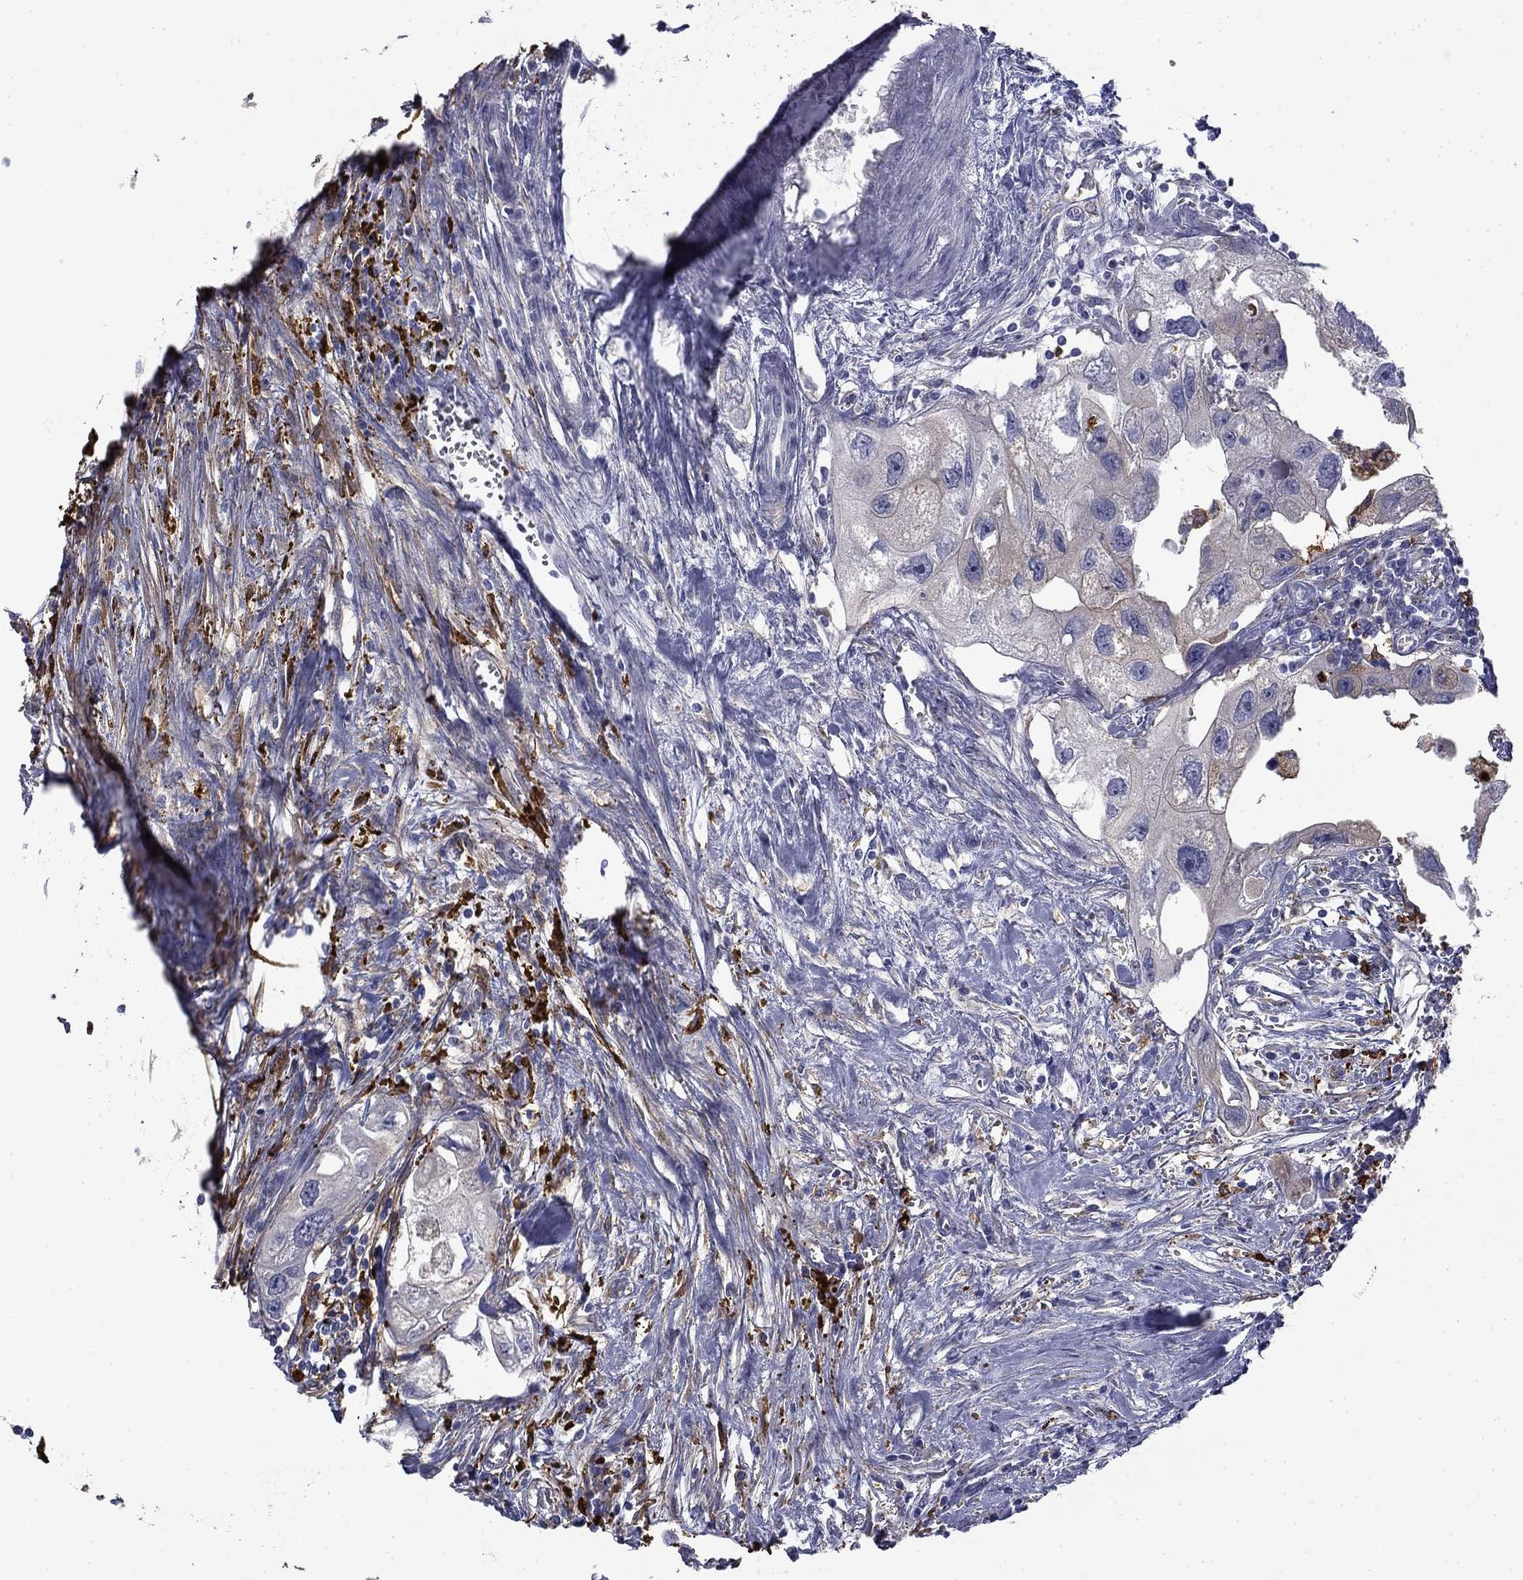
{"staining": {"intensity": "negative", "quantity": "none", "location": "none"}, "tissue": "urothelial cancer", "cell_type": "Tumor cells", "image_type": "cancer", "snomed": [{"axis": "morphology", "description": "Urothelial carcinoma, High grade"}, {"axis": "topography", "description": "Urinary bladder"}], "caption": "Immunohistochemistry of urothelial cancer exhibits no staining in tumor cells.", "gene": "BCL2L14", "patient": {"sex": "male", "age": 59}}